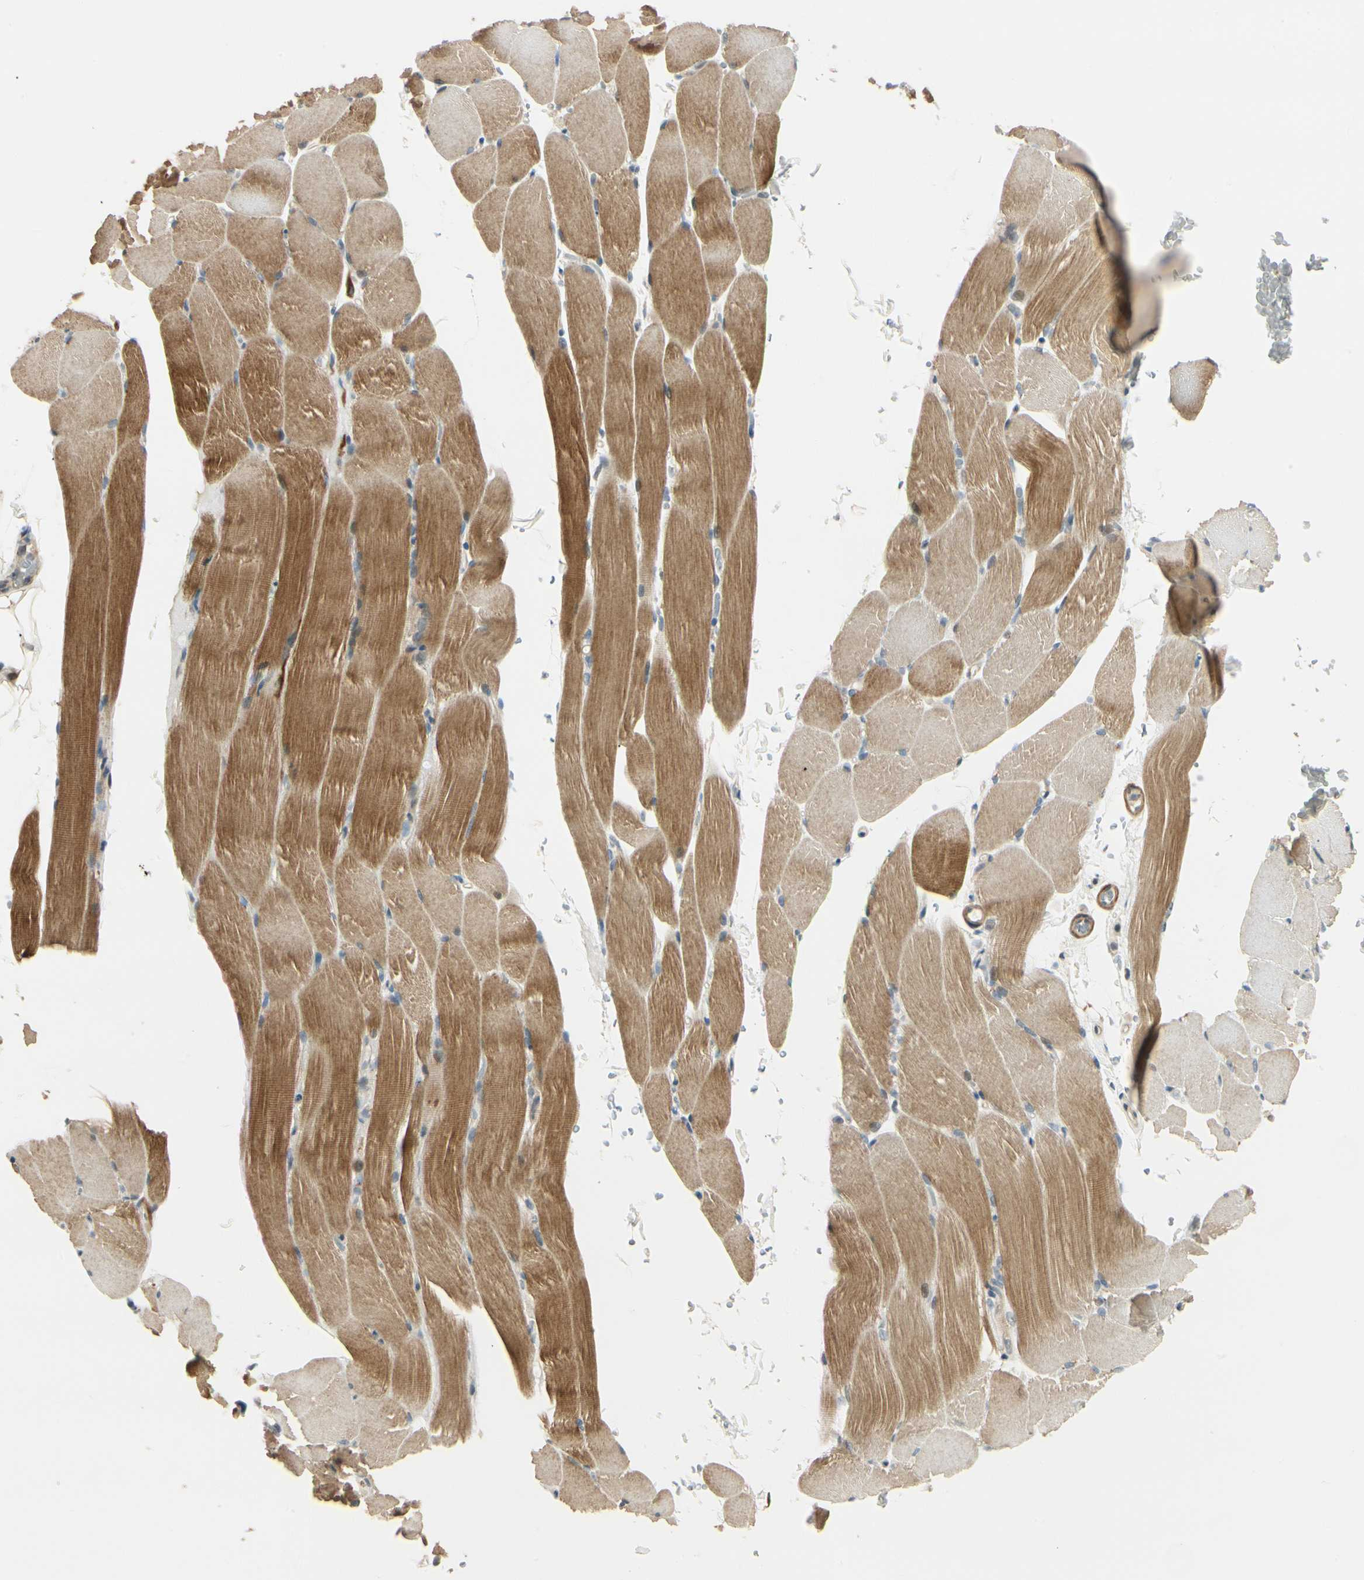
{"staining": {"intensity": "moderate", "quantity": ">75%", "location": "cytoplasmic/membranous"}, "tissue": "skeletal muscle", "cell_type": "Myocytes", "image_type": "normal", "snomed": [{"axis": "morphology", "description": "Normal tissue, NOS"}, {"axis": "topography", "description": "Skeletal muscle"}, {"axis": "topography", "description": "Parathyroid gland"}], "caption": "Skeletal muscle stained with DAB immunohistochemistry (IHC) demonstrates medium levels of moderate cytoplasmic/membranous staining in about >75% of myocytes.", "gene": "P4HA3", "patient": {"sex": "female", "age": 37}}